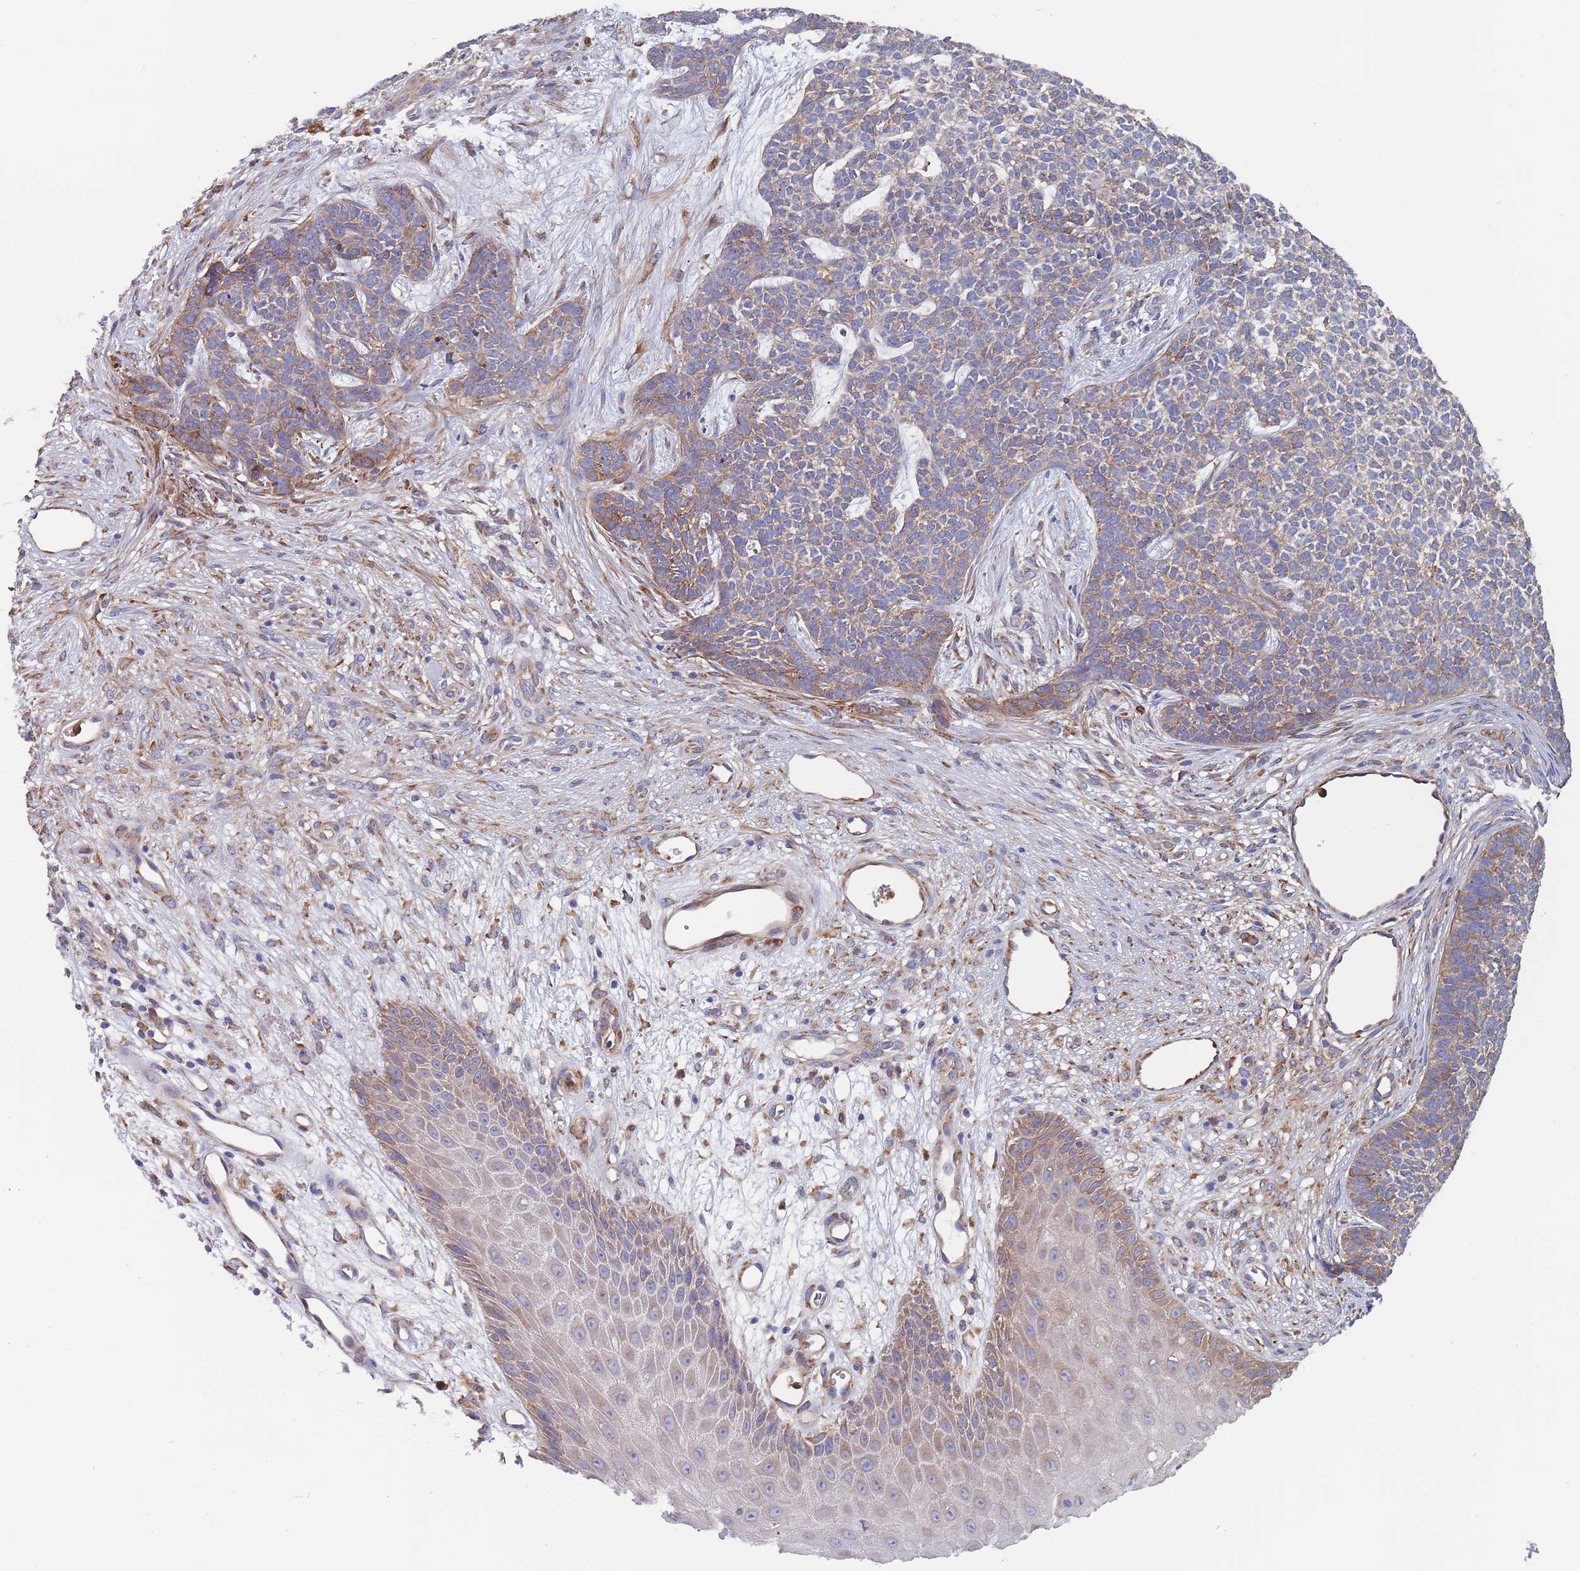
{"staining": {"intensity": "moderate", "quantity": "25%-75%", "location": "cytoplasmic/membranous"}, "tissue": "skin cancer", "cell_type": "Tumor cells", "image_type": "cancer", "snomed": [{"axis": "morphology", "description": "Basal cell carcinoma"}, {"axis": "topography", "description": "Skin"}], "caption": "The immunohistochemical stain highlights moderate cytoplasmic/membranous positivity in tumor cells of skin basal cell carcinoma tissue. (DAB (3,3'-diaminobenzidine) IHC, brown staining for protein, blue staining for nuclei).", "gene": "DCUN1D3", "patient": {"sex": "female", "age": 84}}